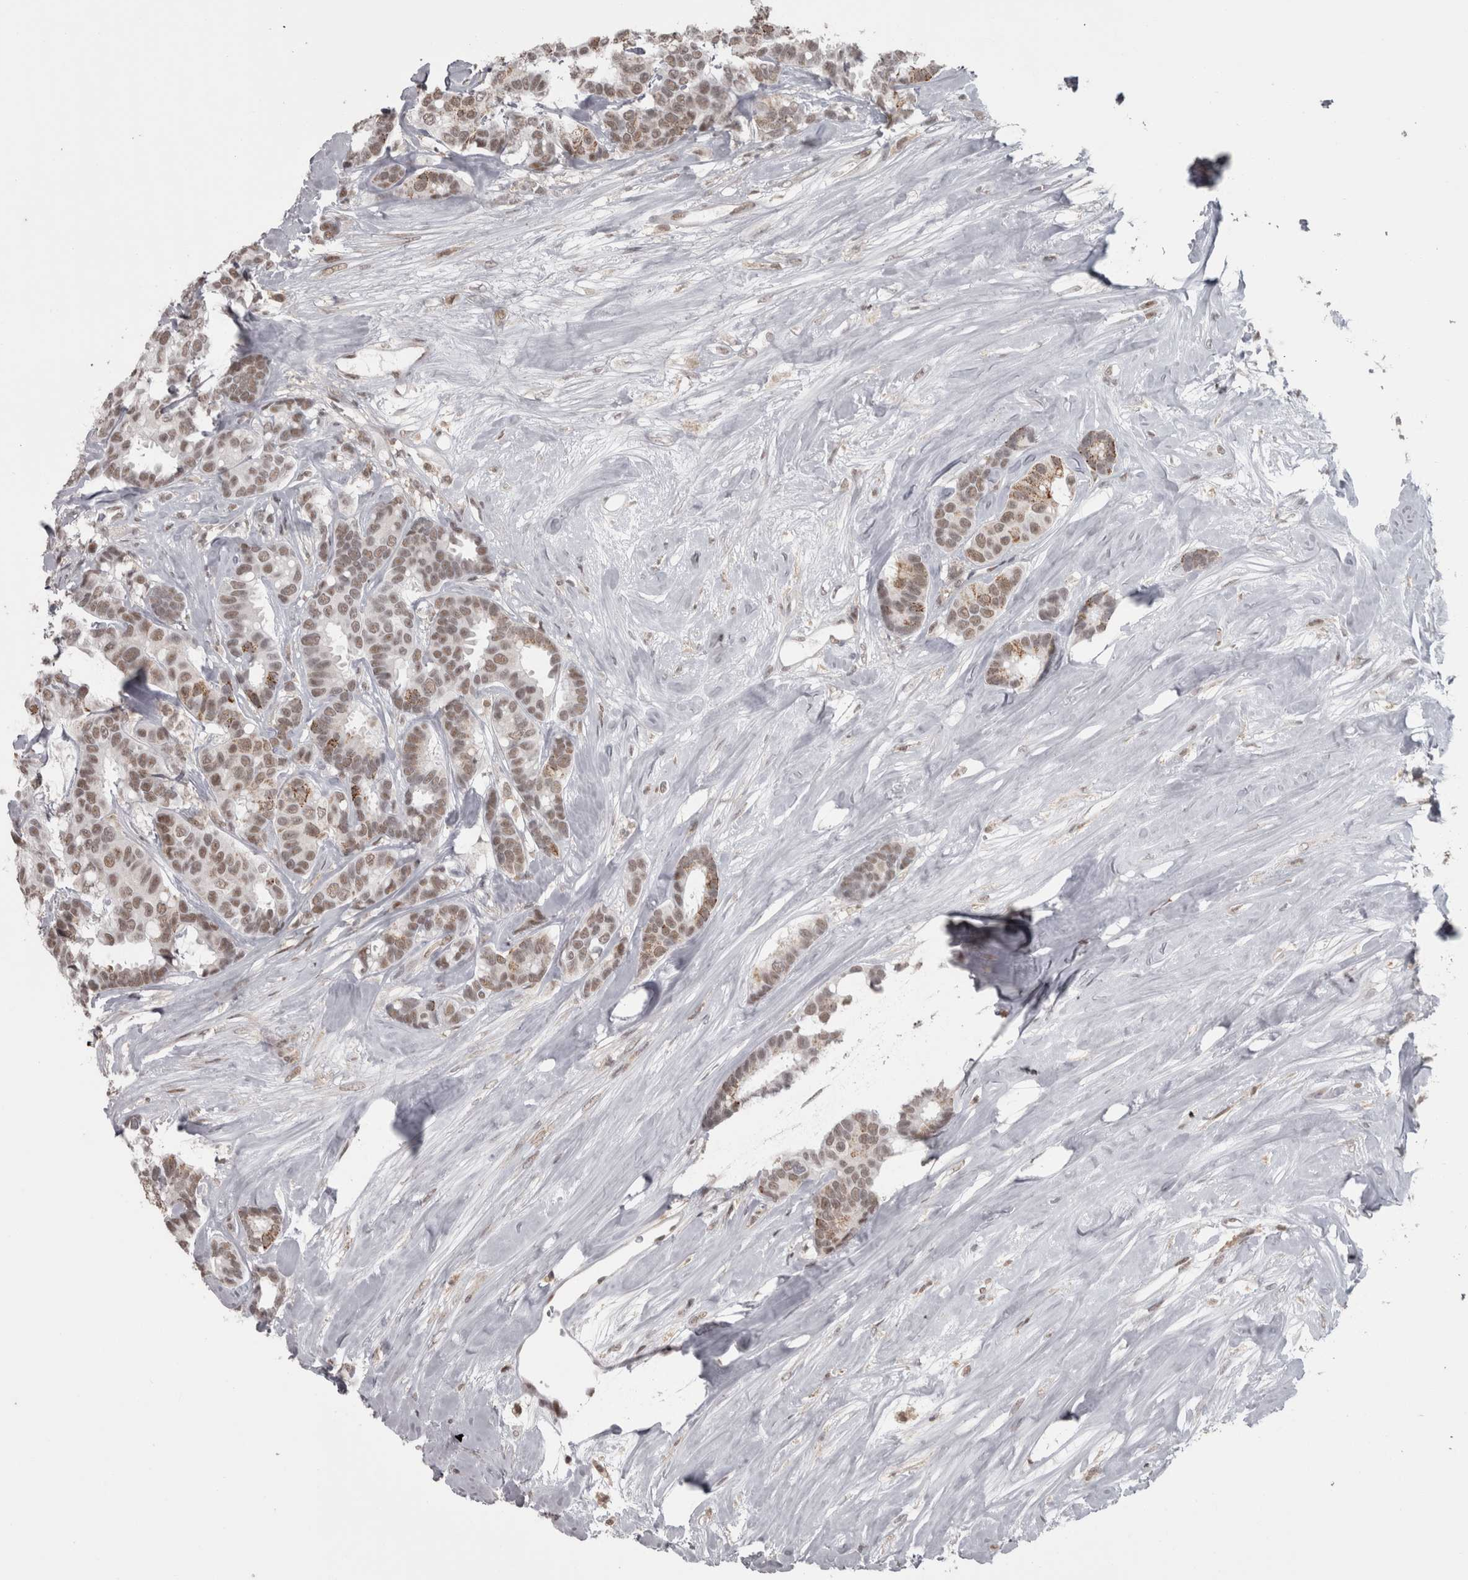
{"staining": {"intensity": "moderate", "quantity": ">75%", "location": "nuclear"}, "tissue": "breast cancer", "cell_type": "Tumor cells", "image_type": "cancer", "snomed": [{"axis": "morphology", "description": "Duct carcinoma"}, {"axis": "topography", "description": "Breast"}], "caption": "Protein analysis of breast cancer (invasive ductal carcinoma) tissue shows moderate nuclear positivity in about >75% of tumor cells. (DAB (3,3'-diaminobenzidine) IHC, brown staining for protein, blue staining for nuclei).", "gene": "MICU3", "patient": {"sex": "female", "age": 87}}